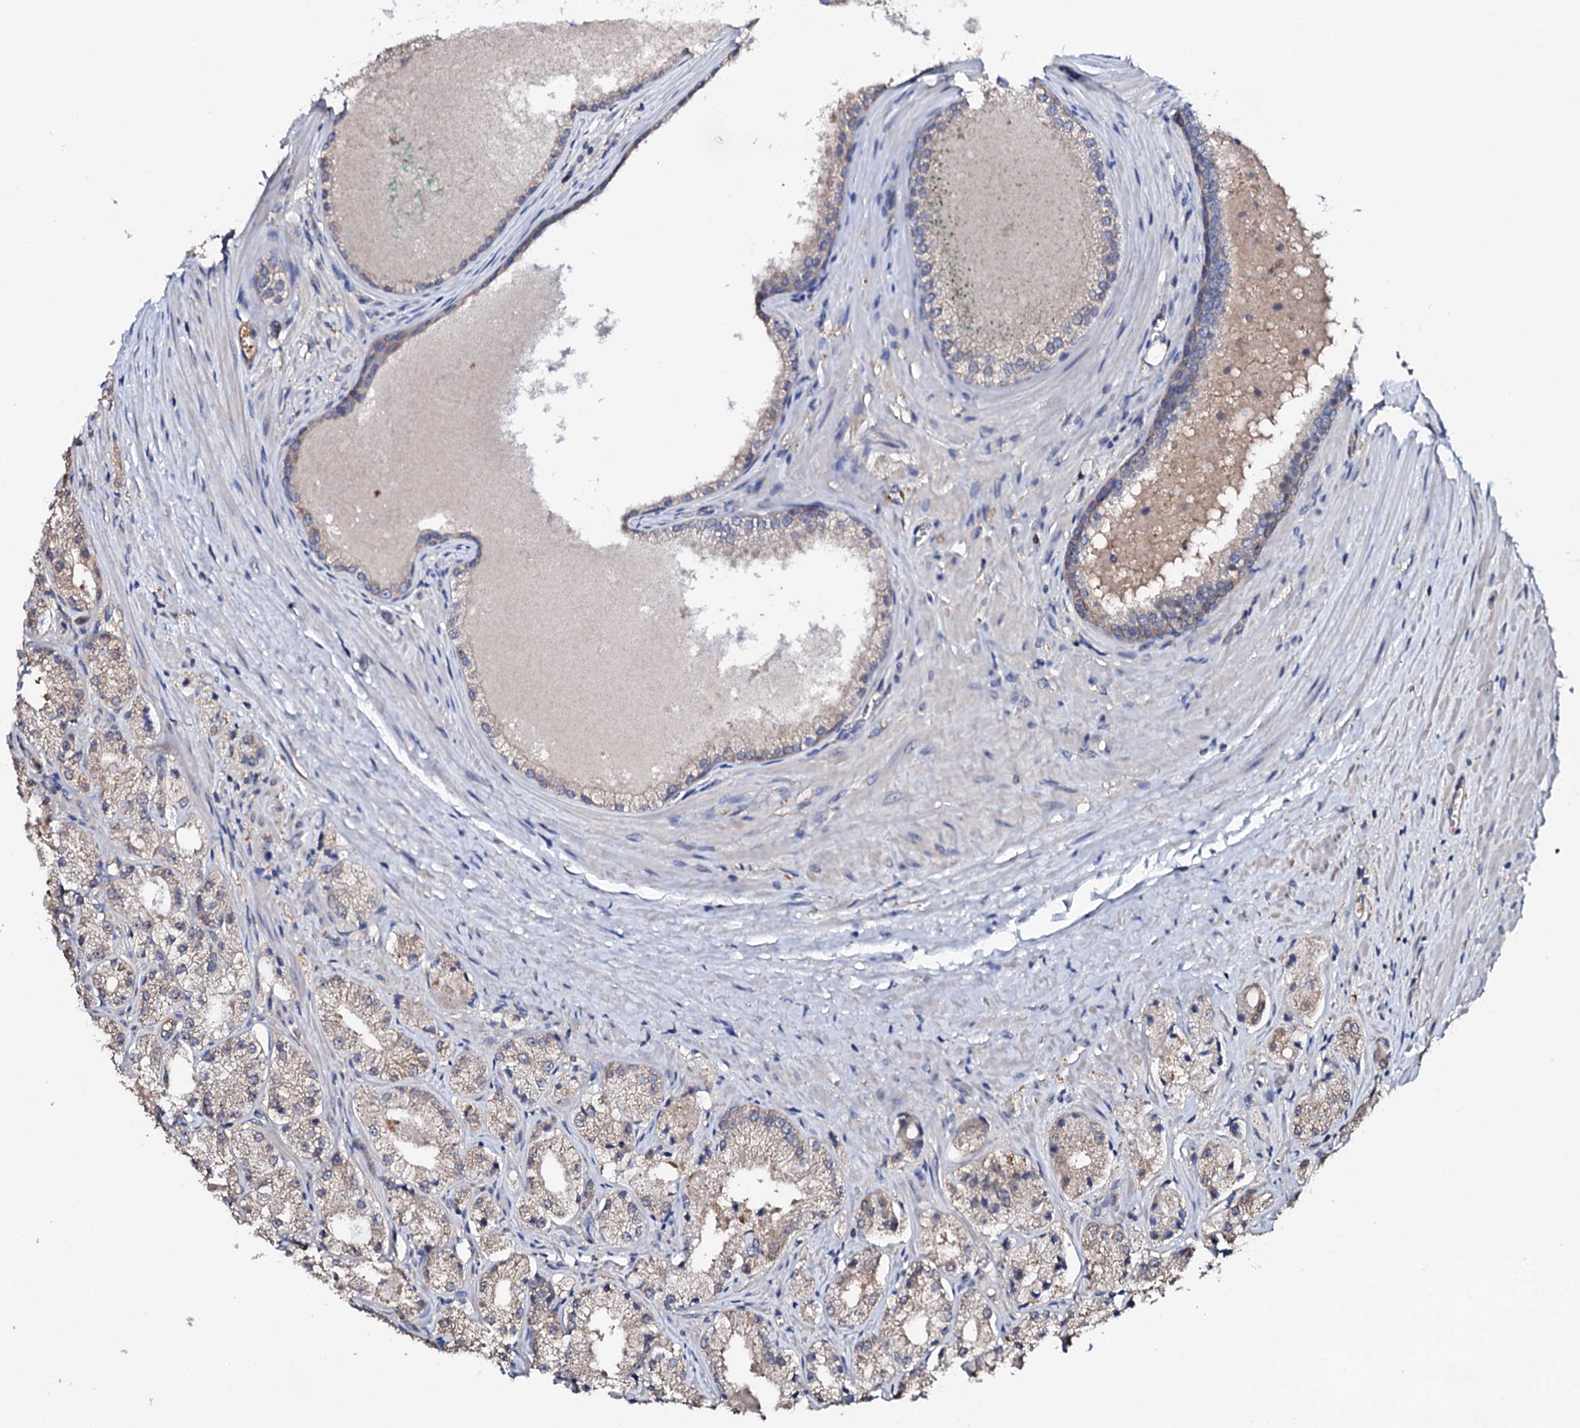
{"staining": {"intensity": "weak", "quantity": ">75%", "location": "cytoplasmic/membranous"}, "tissue": "prostate cancer", "cell_type": "Tumor cells", "image_type": "cancer", "snomed": [{"axis": "morphology", "description": "Adenocarcinoma, Low grade"}, {"axis": "topography", "description": "Prostate"}], "caption": "Protein staining of prostate cancer (low-grade adenocarcinoma) tissue displays weak cytoplasmic/membranous positivity in approximately >75% of tumor cells. Ihc stains the protein in brown and the nuclei are stained blue.", "gene": "TCAF2", "patient": {"sex": "male", "age": 69}}